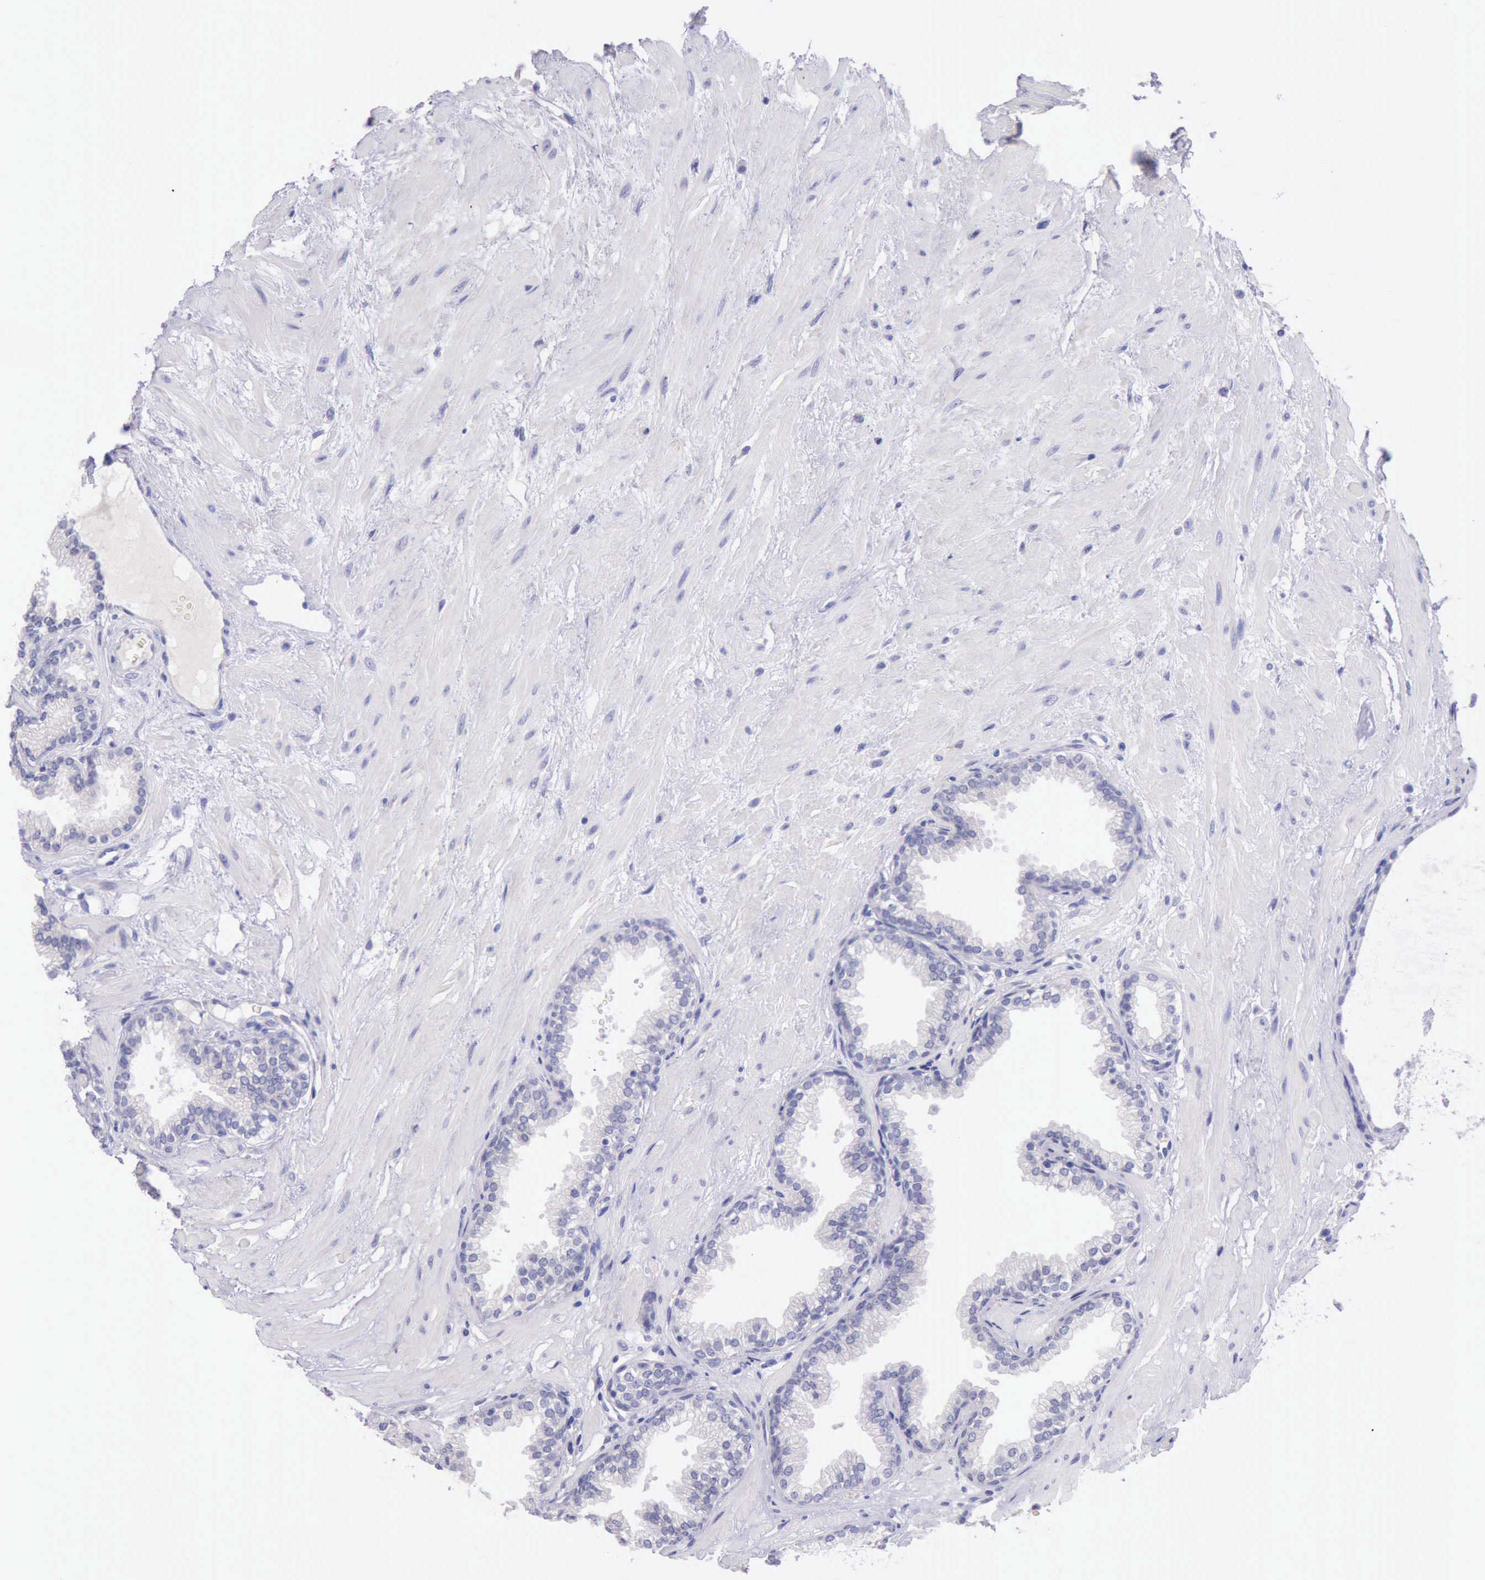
{"staining": {"intensity": "negative", "quantity": "none", "location": "none"}, "tissue": "prostate", "cell_type": "Glandular cells", "image_type": "normal", "snomed": [{"axis": "morphology", "description": "Normal tissue, NOS"}, {"axis": "topography", "description": "Prostate"}], "caption": "DAB immunohistochemical staining of normal prostate demonstrates no significant expression in glandular cells. (IHC, brightfield microscopy, high magnification).", "gene": "LRFN5", "patient": {"sex": "male", "age": 64}}